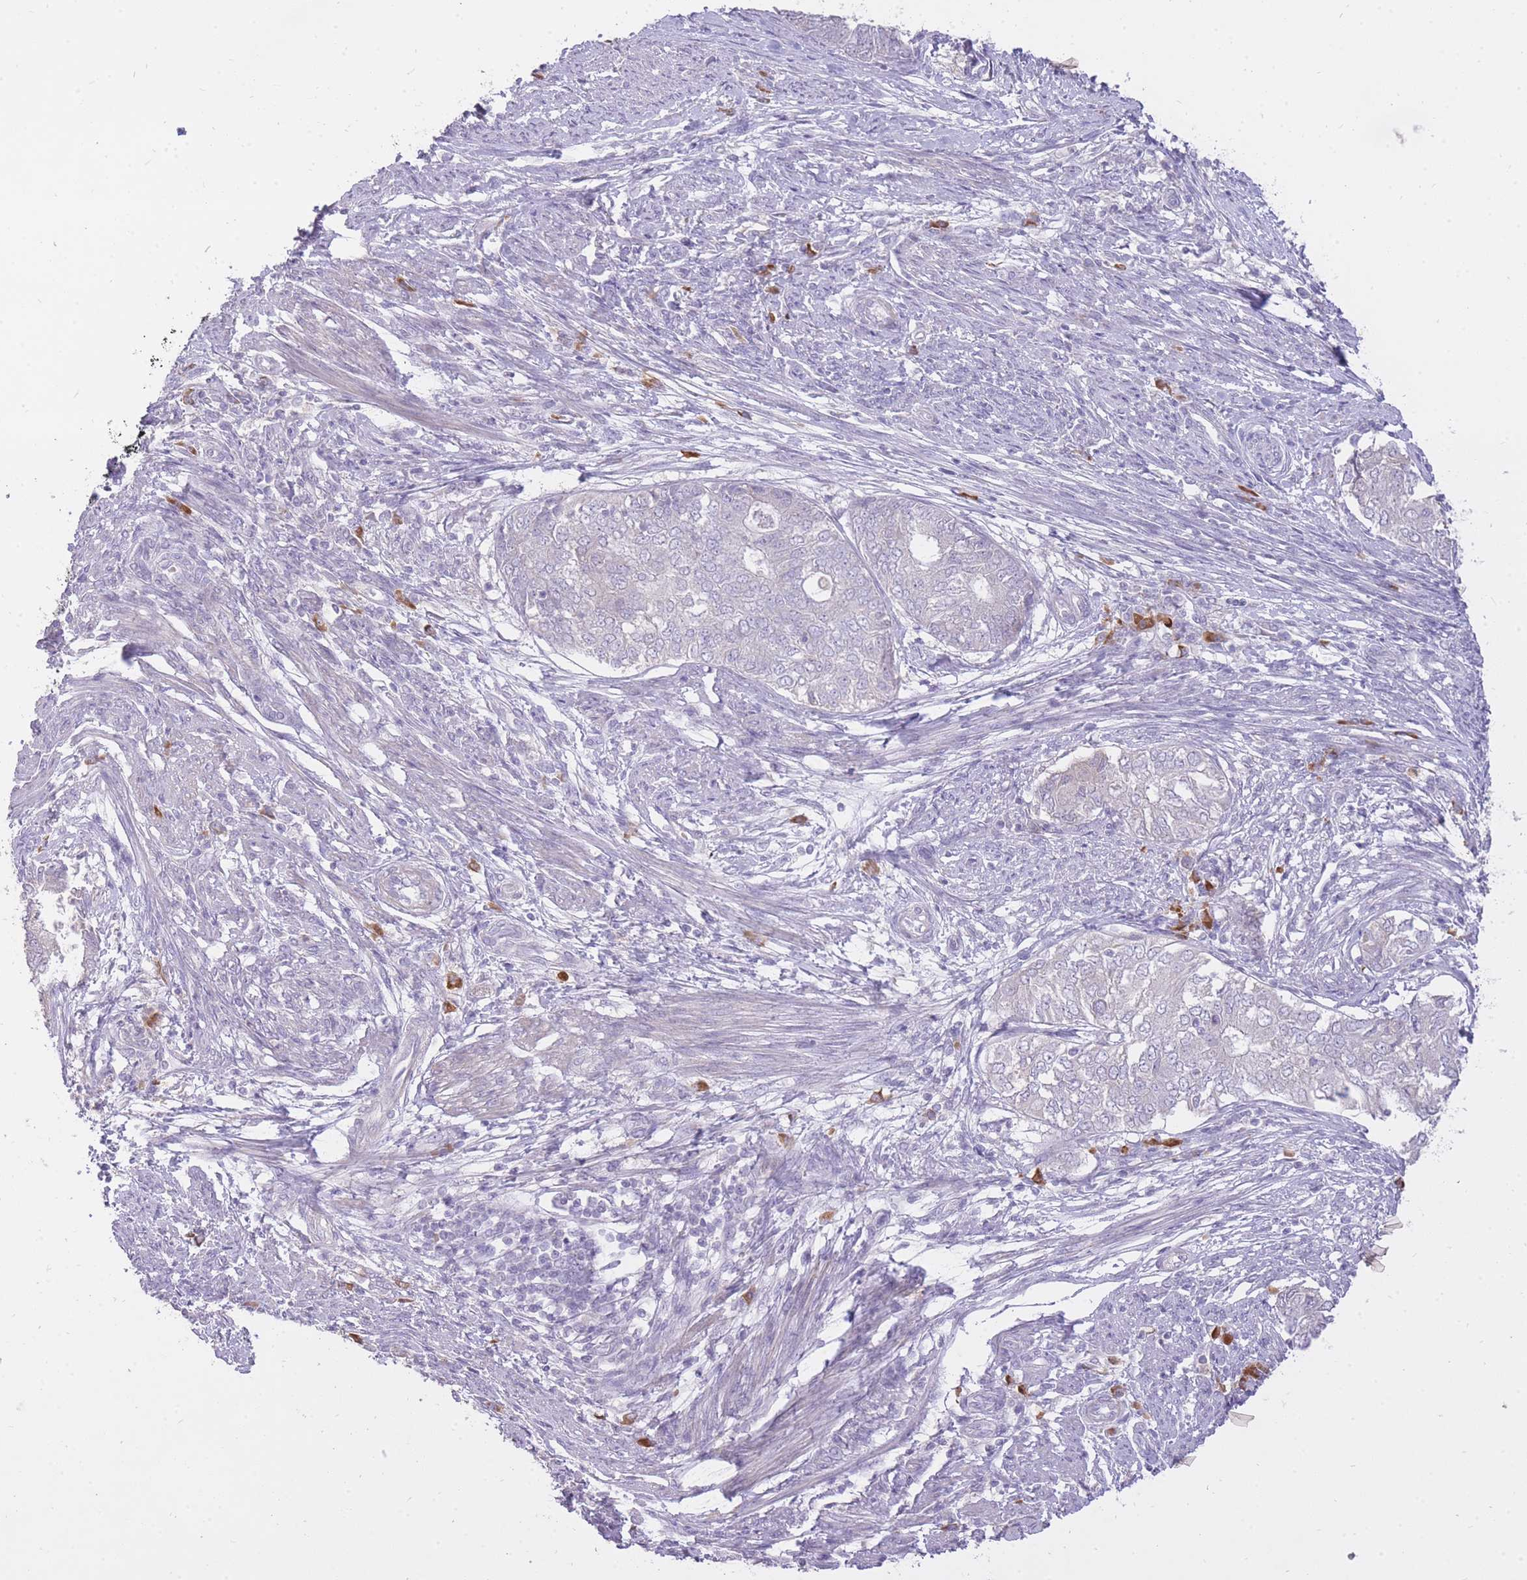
{"staining": {"intensity": "negative", "quantity": "none", "location": "none"}, "tissue": "endometrial cancer", "cell_type": "Tumor cells", "image_type": "cancer", "snomed": [{"axis": "morphology", "description": "Adenocarcinoma, NOS"}, {"axis": "topography", "description": "Endometrium"}], "caption": "Tumor cells show no significant protein staining in endometrial cancer (adenocarcinoma).", "gene": "FRG2C", "patient": {"sex": "female", "age": 62}}